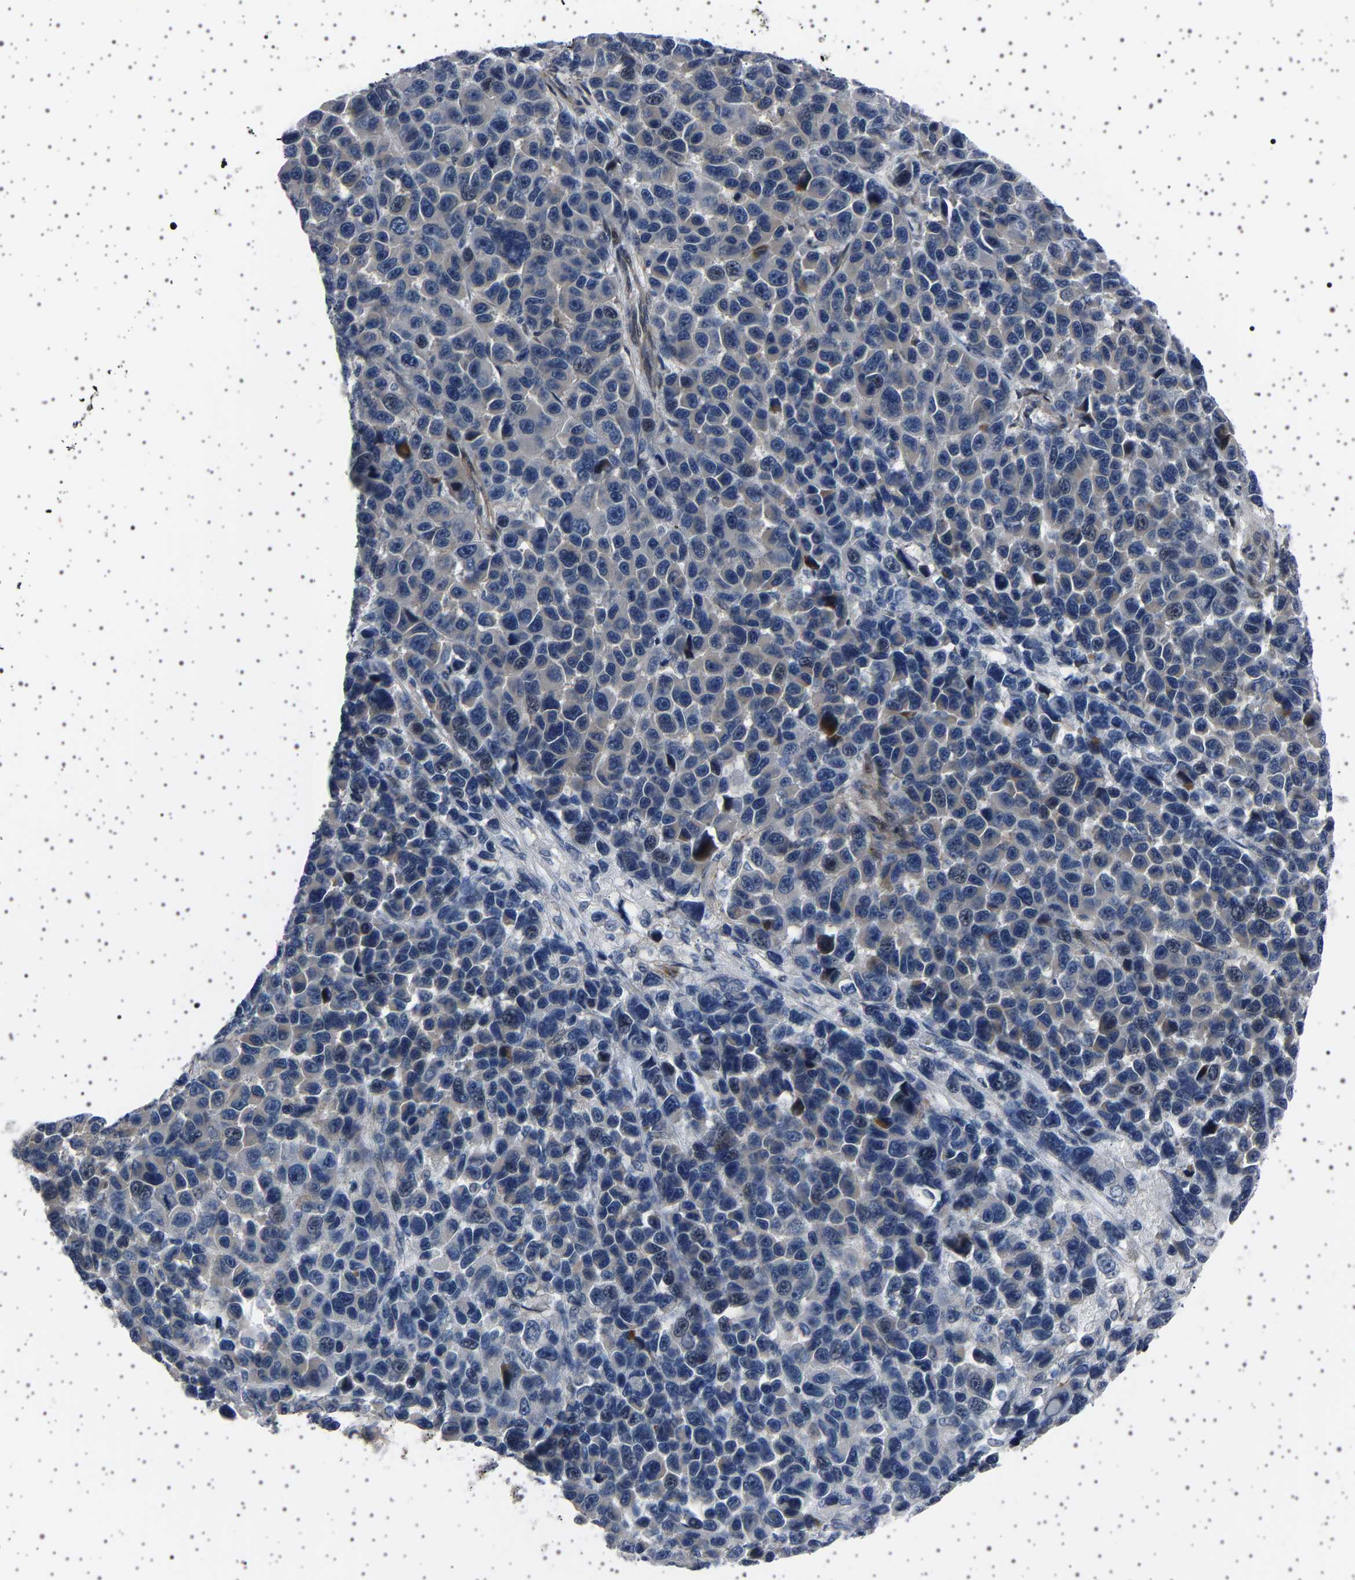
{"staining": {"intensity": "weak", "quantity": "<25%", "location": "nuclear"}, "tissue": "melanoma", "cell_type": "Tumor cells", "image_type": "cancer", "snomed": [{"axis": "morphology", "description": "Malignant melanoma, NOS"}, {"axis": "topography", "description": "Skin"}], "caption": "Immunohistochemical staining of human melanoma exhibits no significant staining in tumor cells.", "gene": "PAK5", "patient": {"sex": "male", "age": 53}}